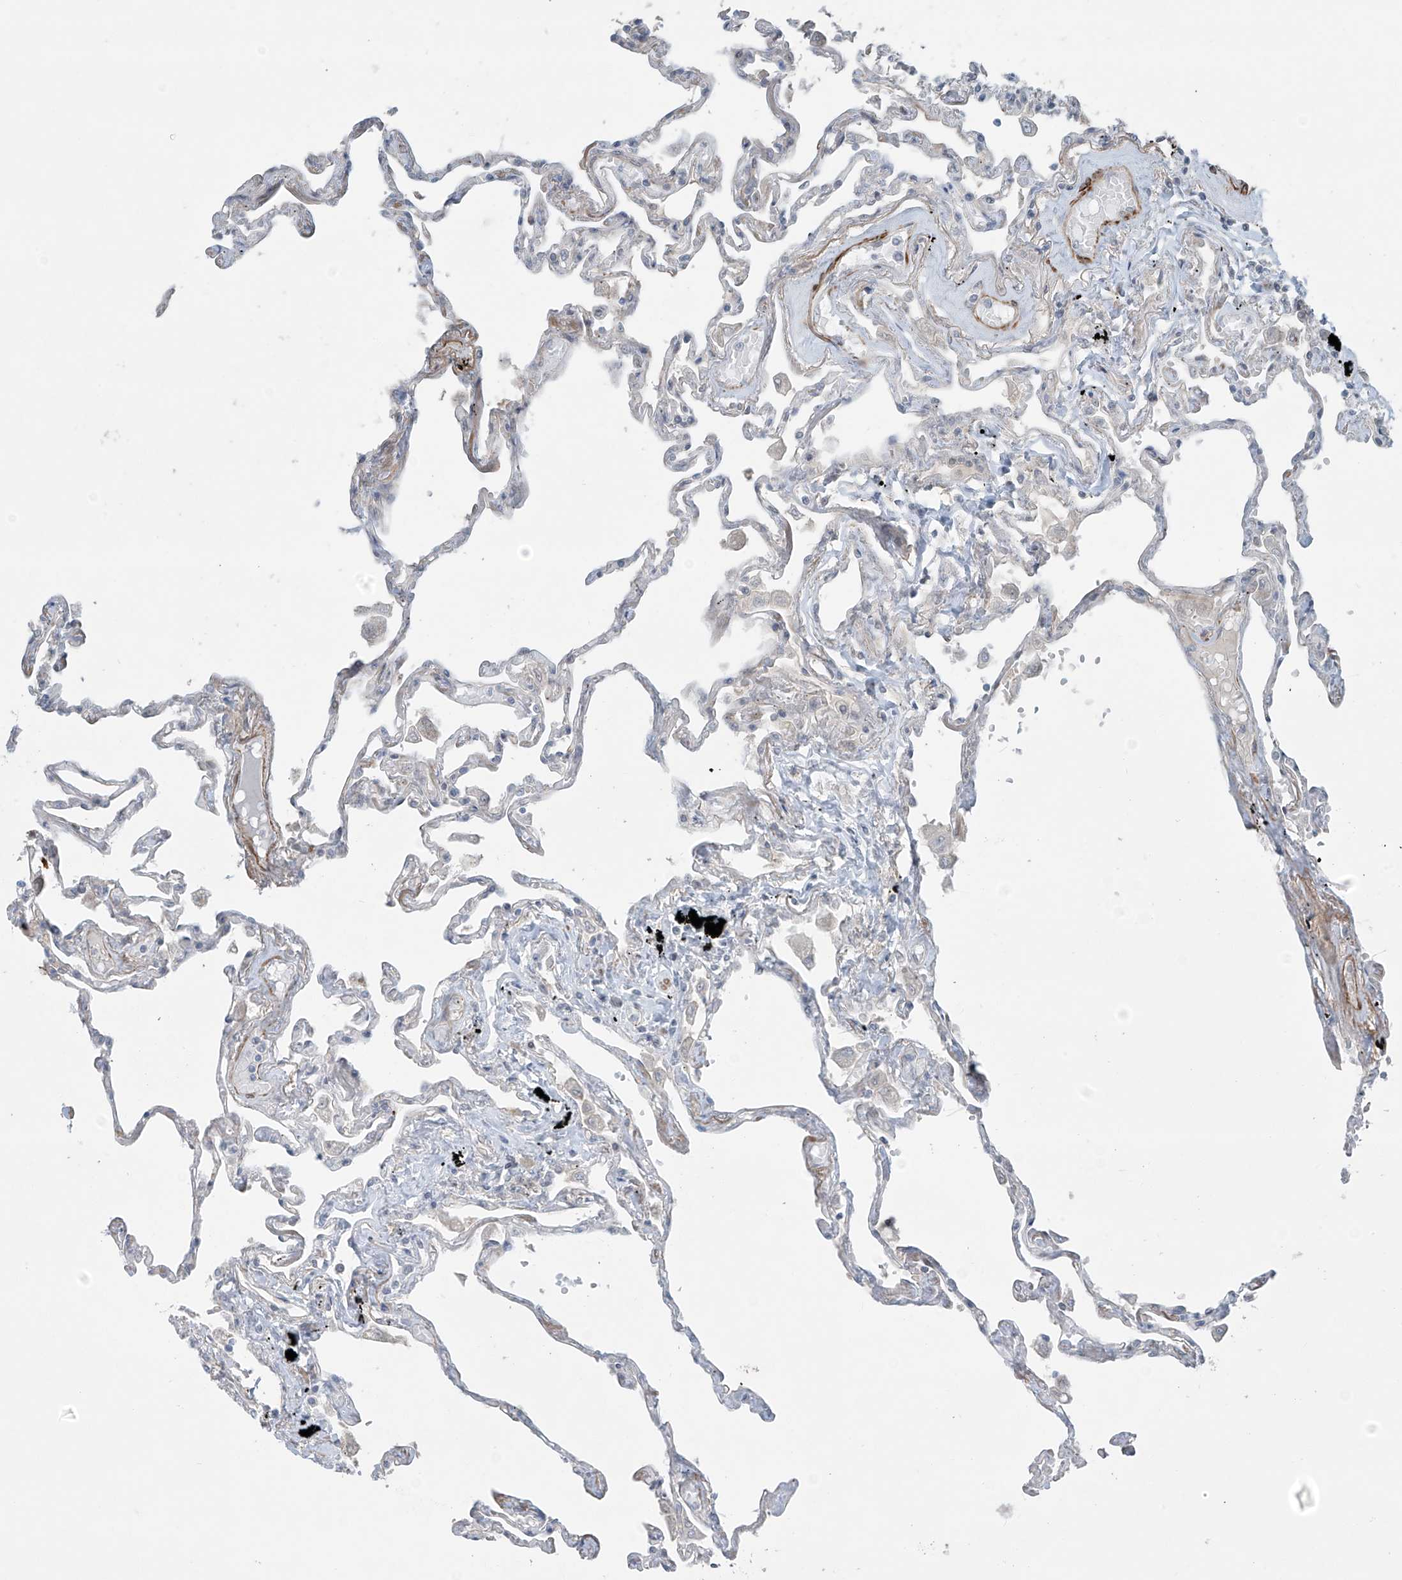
{"staining": {"intensity": "negative", "quantity": "none", "location": "none"}, "tissue": "lung", "cell_type": "Alveolar cells", "image_type": "normal", "snomed": [{"axis": "morphology", "description": "Normal tissue, NOS"}, {"axis": "topography", "description": "Lung"}], "caption": "Lung stained for a protein using immunohistochemistry (IHC) demonstrates no expression alveolar cells.", "gene": "RASGEF1A", "patient": {"sex": "female", "age": 67}}